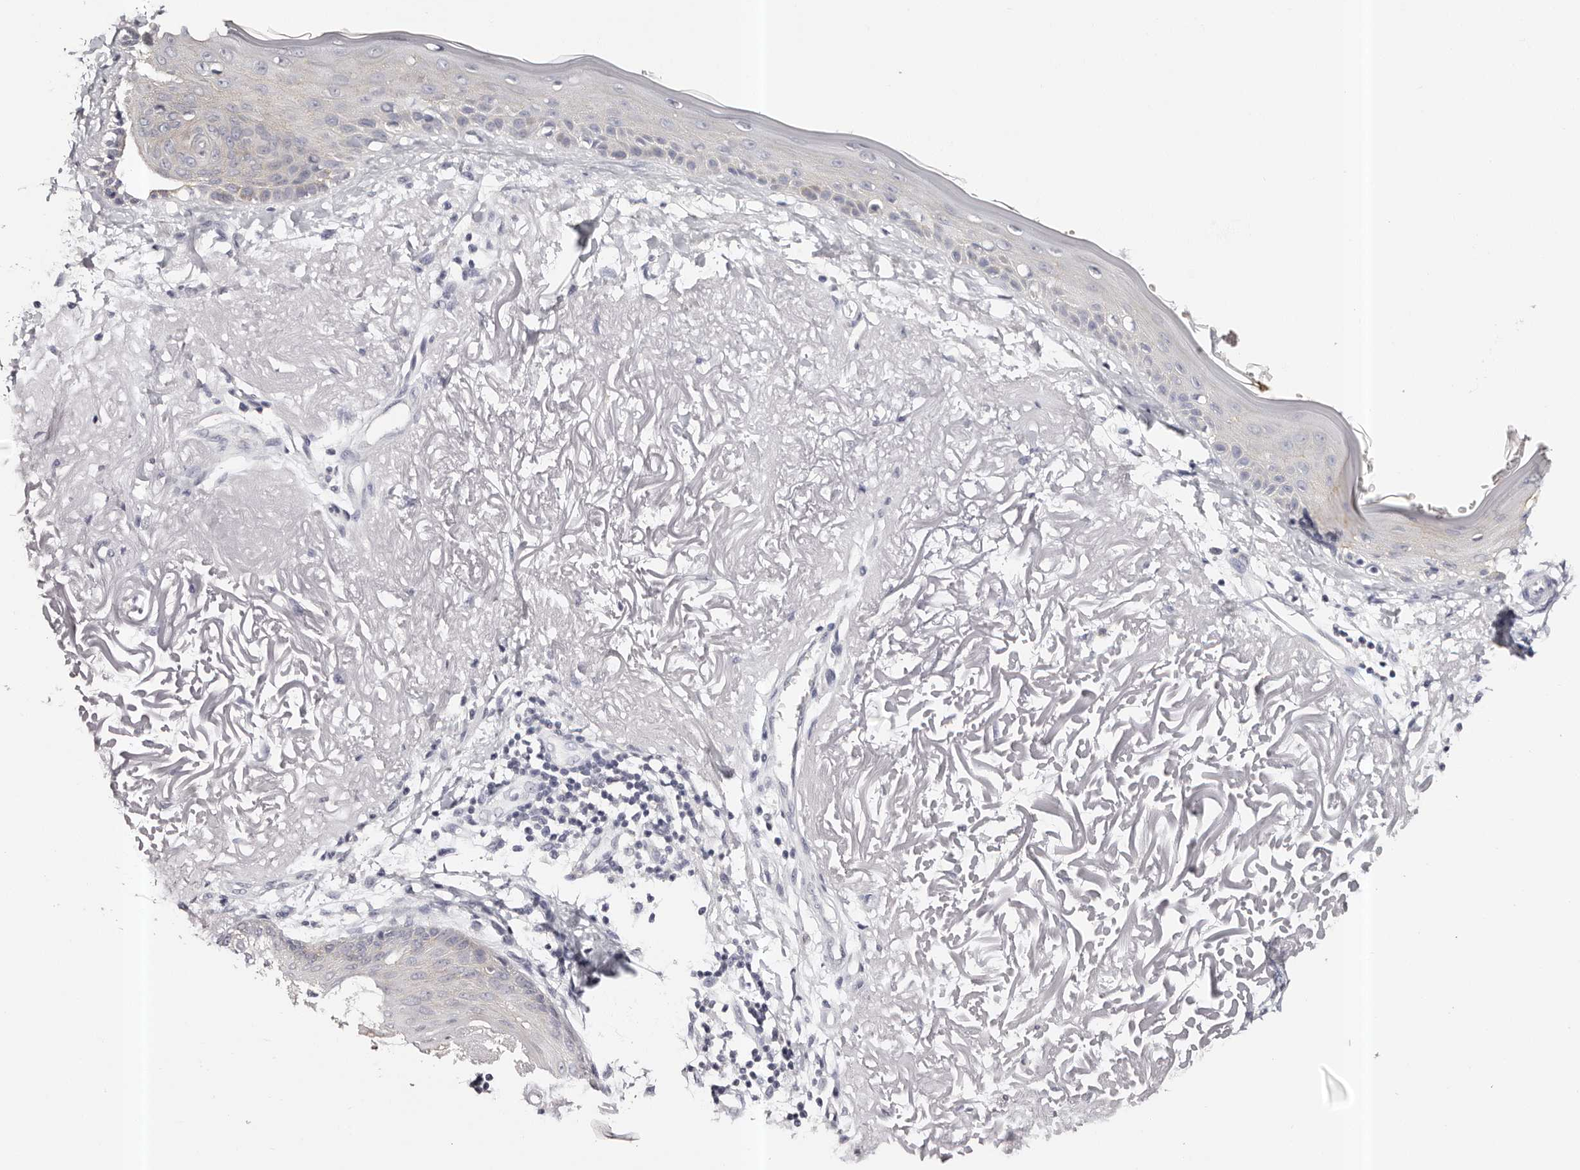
{"staining": {"intensity": "negative", "quantity": "none", "location": "none"}, "tissue": "skin", "cell_type": "Fibroblasts", "image_type": "normal", "snomed": [{"axis": "morphology", "description": "Normal tissue, NOS"}, {"axis": "topography", "description": "Skin"}, {"axis": "topography", "description": "Skeletal muscle"}], "caption": "Fibroblasts show no significant expression in unremarkable skin. (Stains: DAB IHC with hematoxylin counter stain, Microscopy: brightfield microscopy at high magnification).", "gene": "ROM1", "patient": {"sex": "male", "age": 83}}